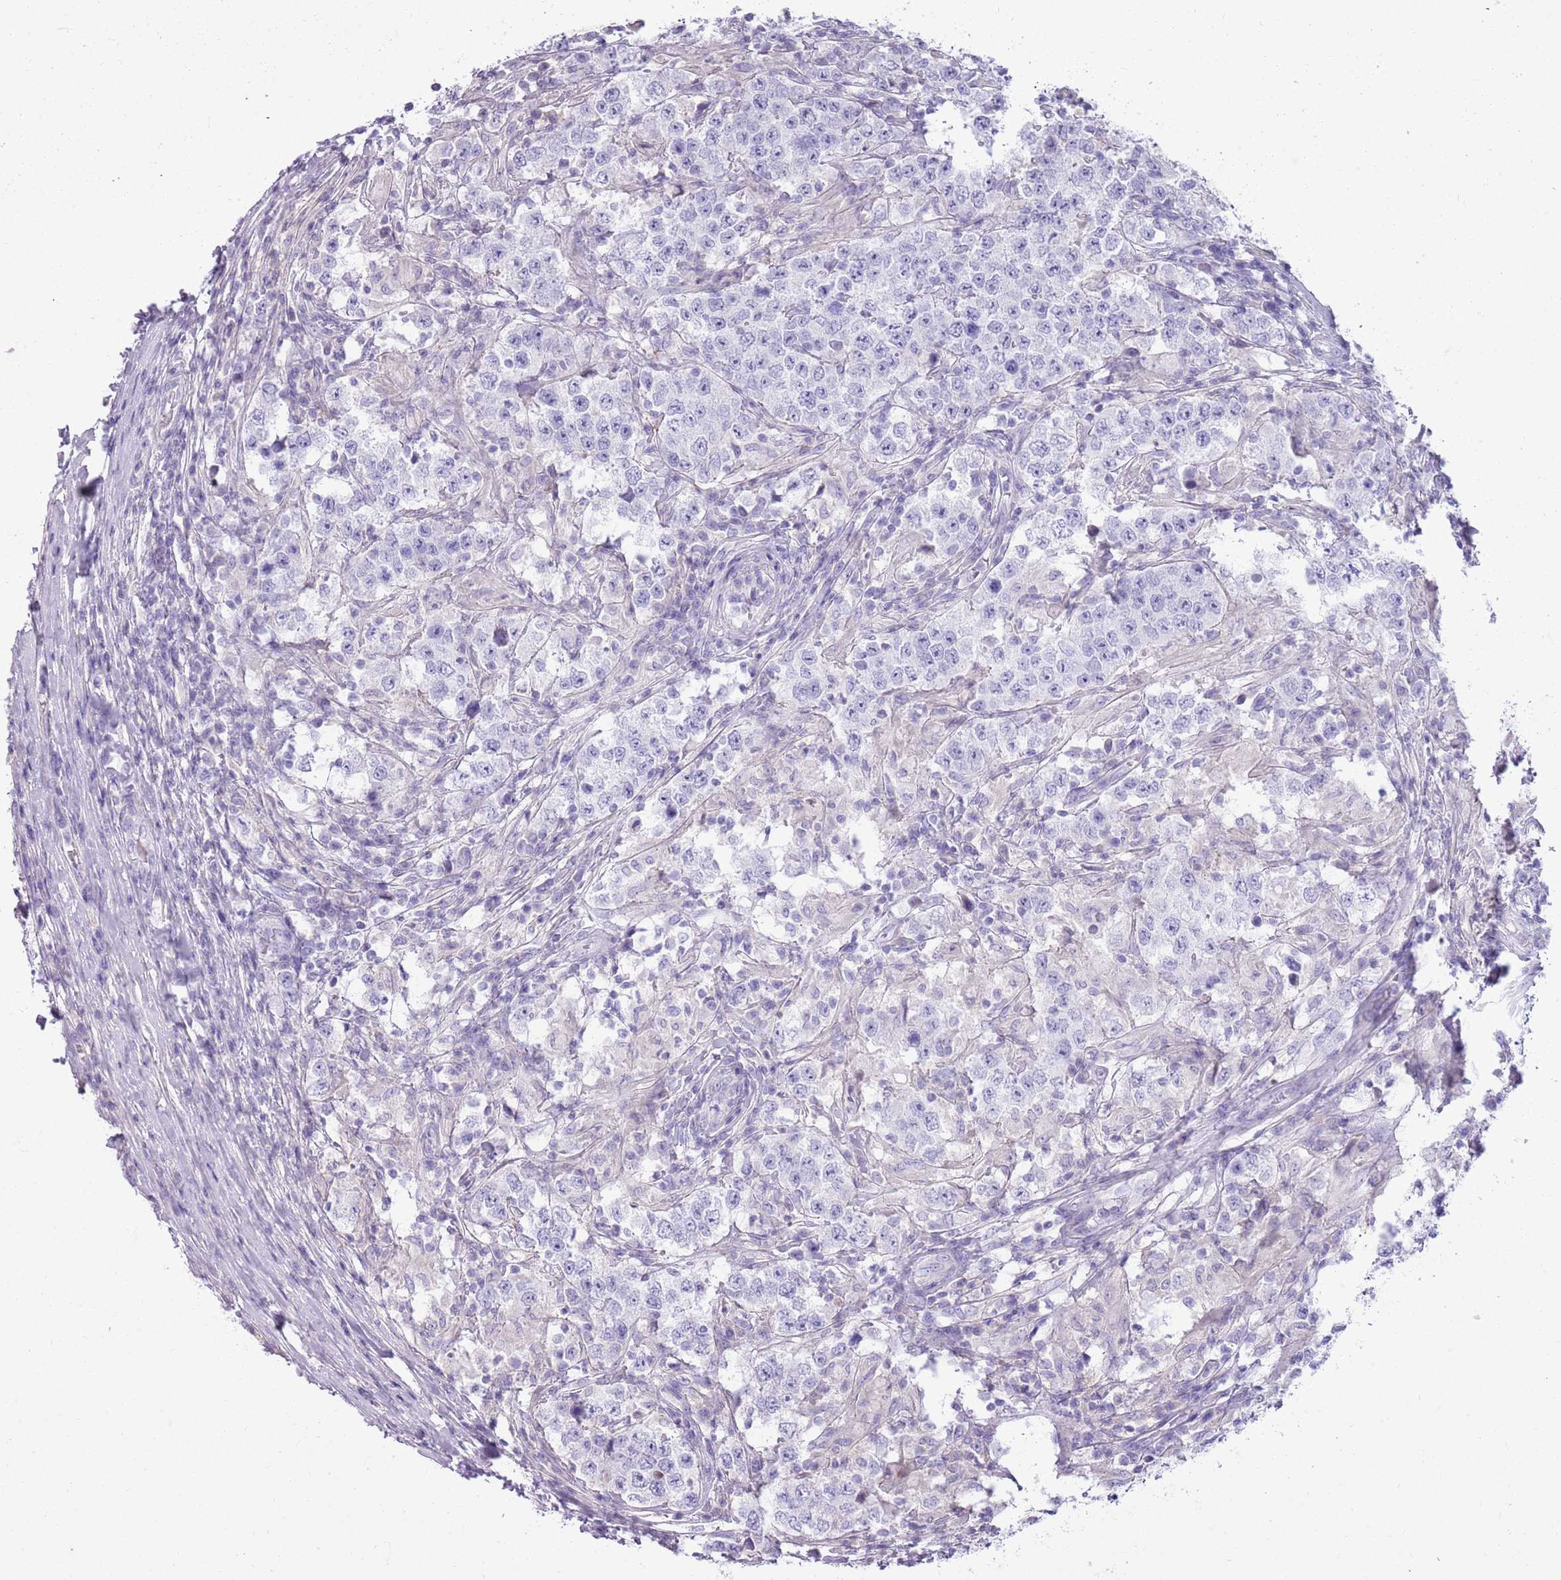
{"staining": {"intensity": "negative", "quantity": "none", "location": "none"}, "tissue": "testis cancer", "cell_type": "Tumor cells", "image_type": "cancer", "snomed": [{"axis": "morphology", "description": "Seminoma, NOS"}, {"axis": "morphology", "description": "Carcinoma, Embryonal, NOS"}, {"axis": "topography", "description": "Testis"}], "caption": "IHC micrograph of testis cancer (embryonal carcinoma) stained for a protein (brown), which shows no expression in tumor cells.", "gene": "CNPPD1", "patient": {"sex": "male", "age": 41}}